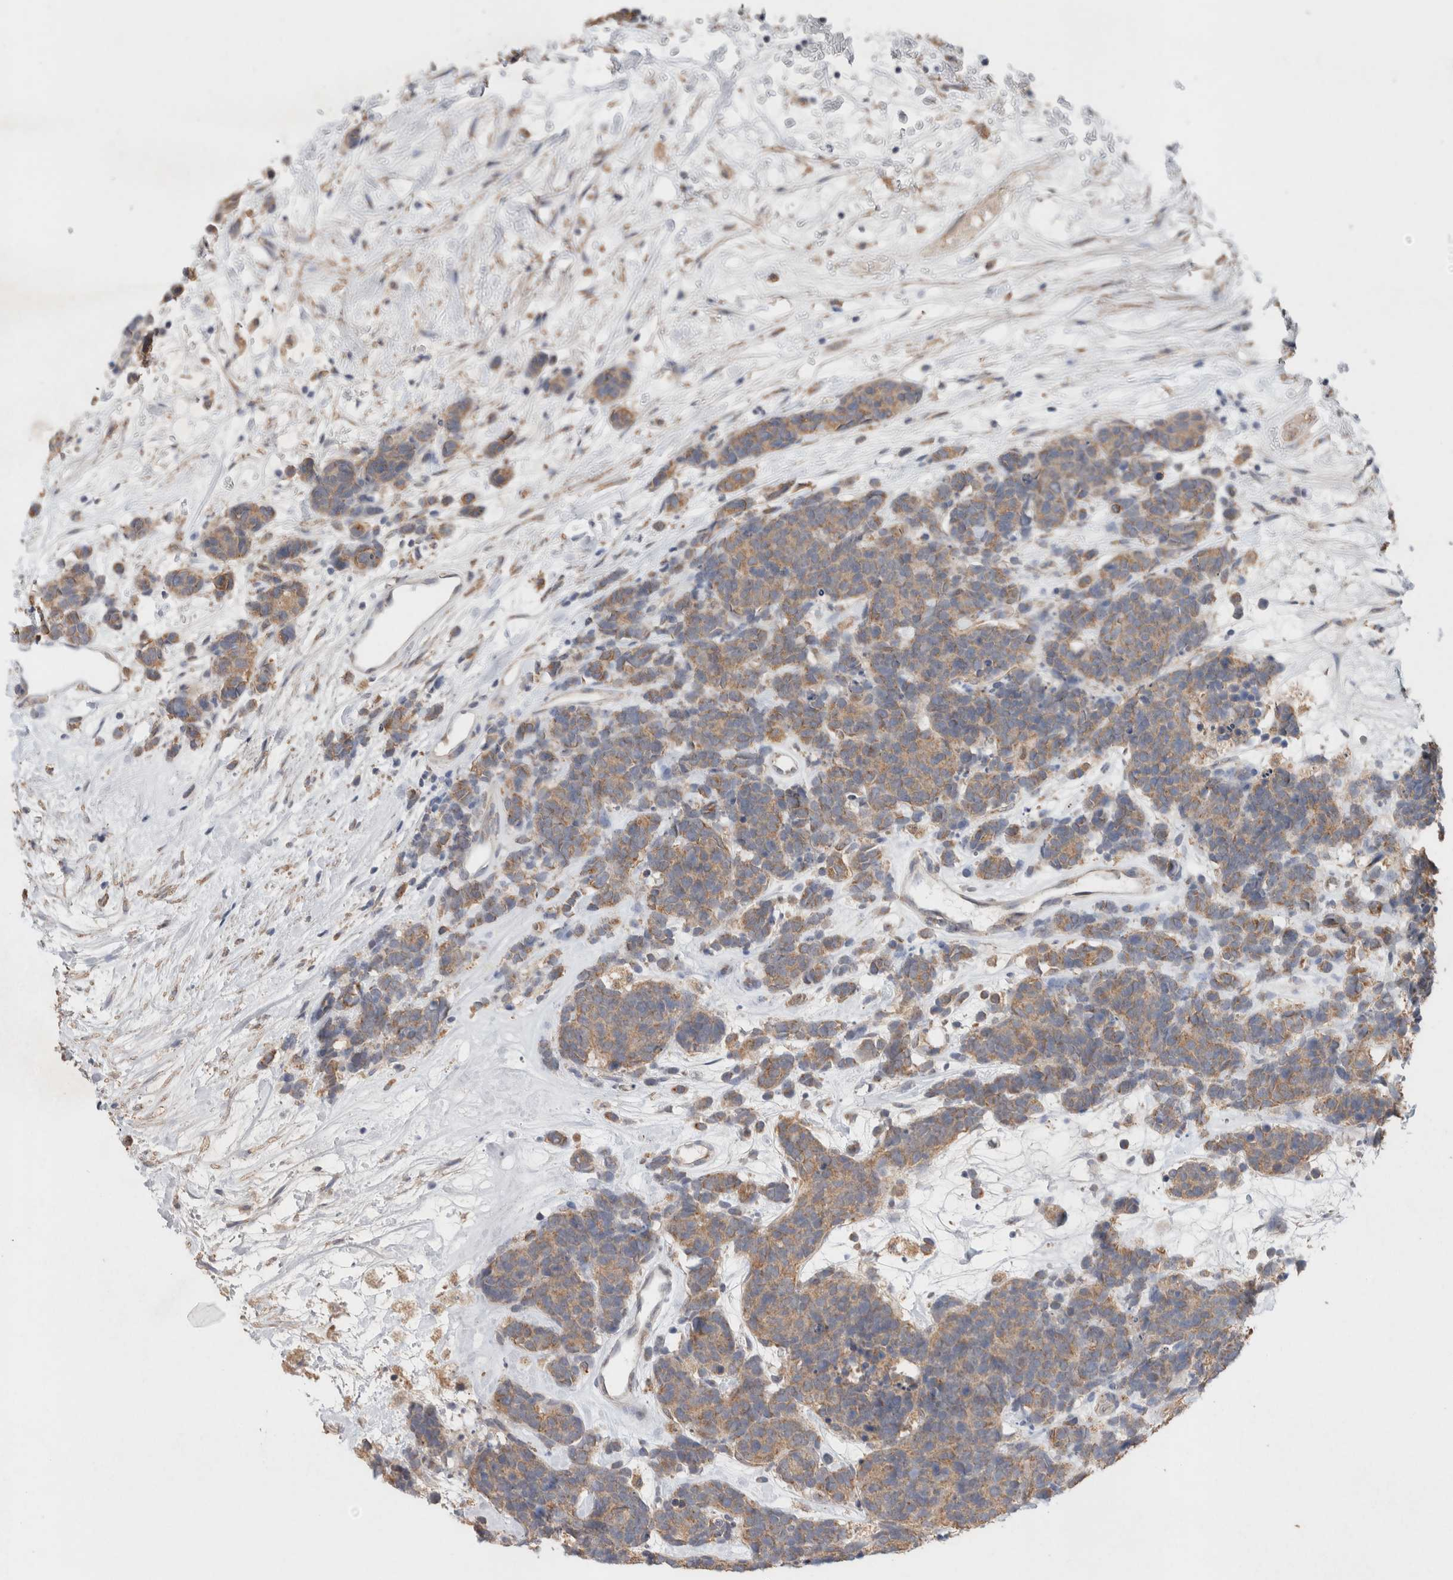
{"staining": {"intensity": "moderate", "quantity": ">75%", "location": "cytoplasmic/membranous"}, "tissue": "carcinoid", "cell_type": "Tumor cells", "image_type": "cancer", "snomed": [{"axis": "morphology", "description": "Carcinoma, NOS"}, {"axis": "morphology", "description": "Carcinoid, malignant, NOS"}, {"axis": "topography", "description": "Urinary bladder"}], "caption": "Brown immunohistochemical staining in human carcinoid exhibits moderate cytoplasmic/membranous positivity in approximately >75% of tumor cells.", "gene": "RAB14", "patient": {"sex": "male", "age": 57}}